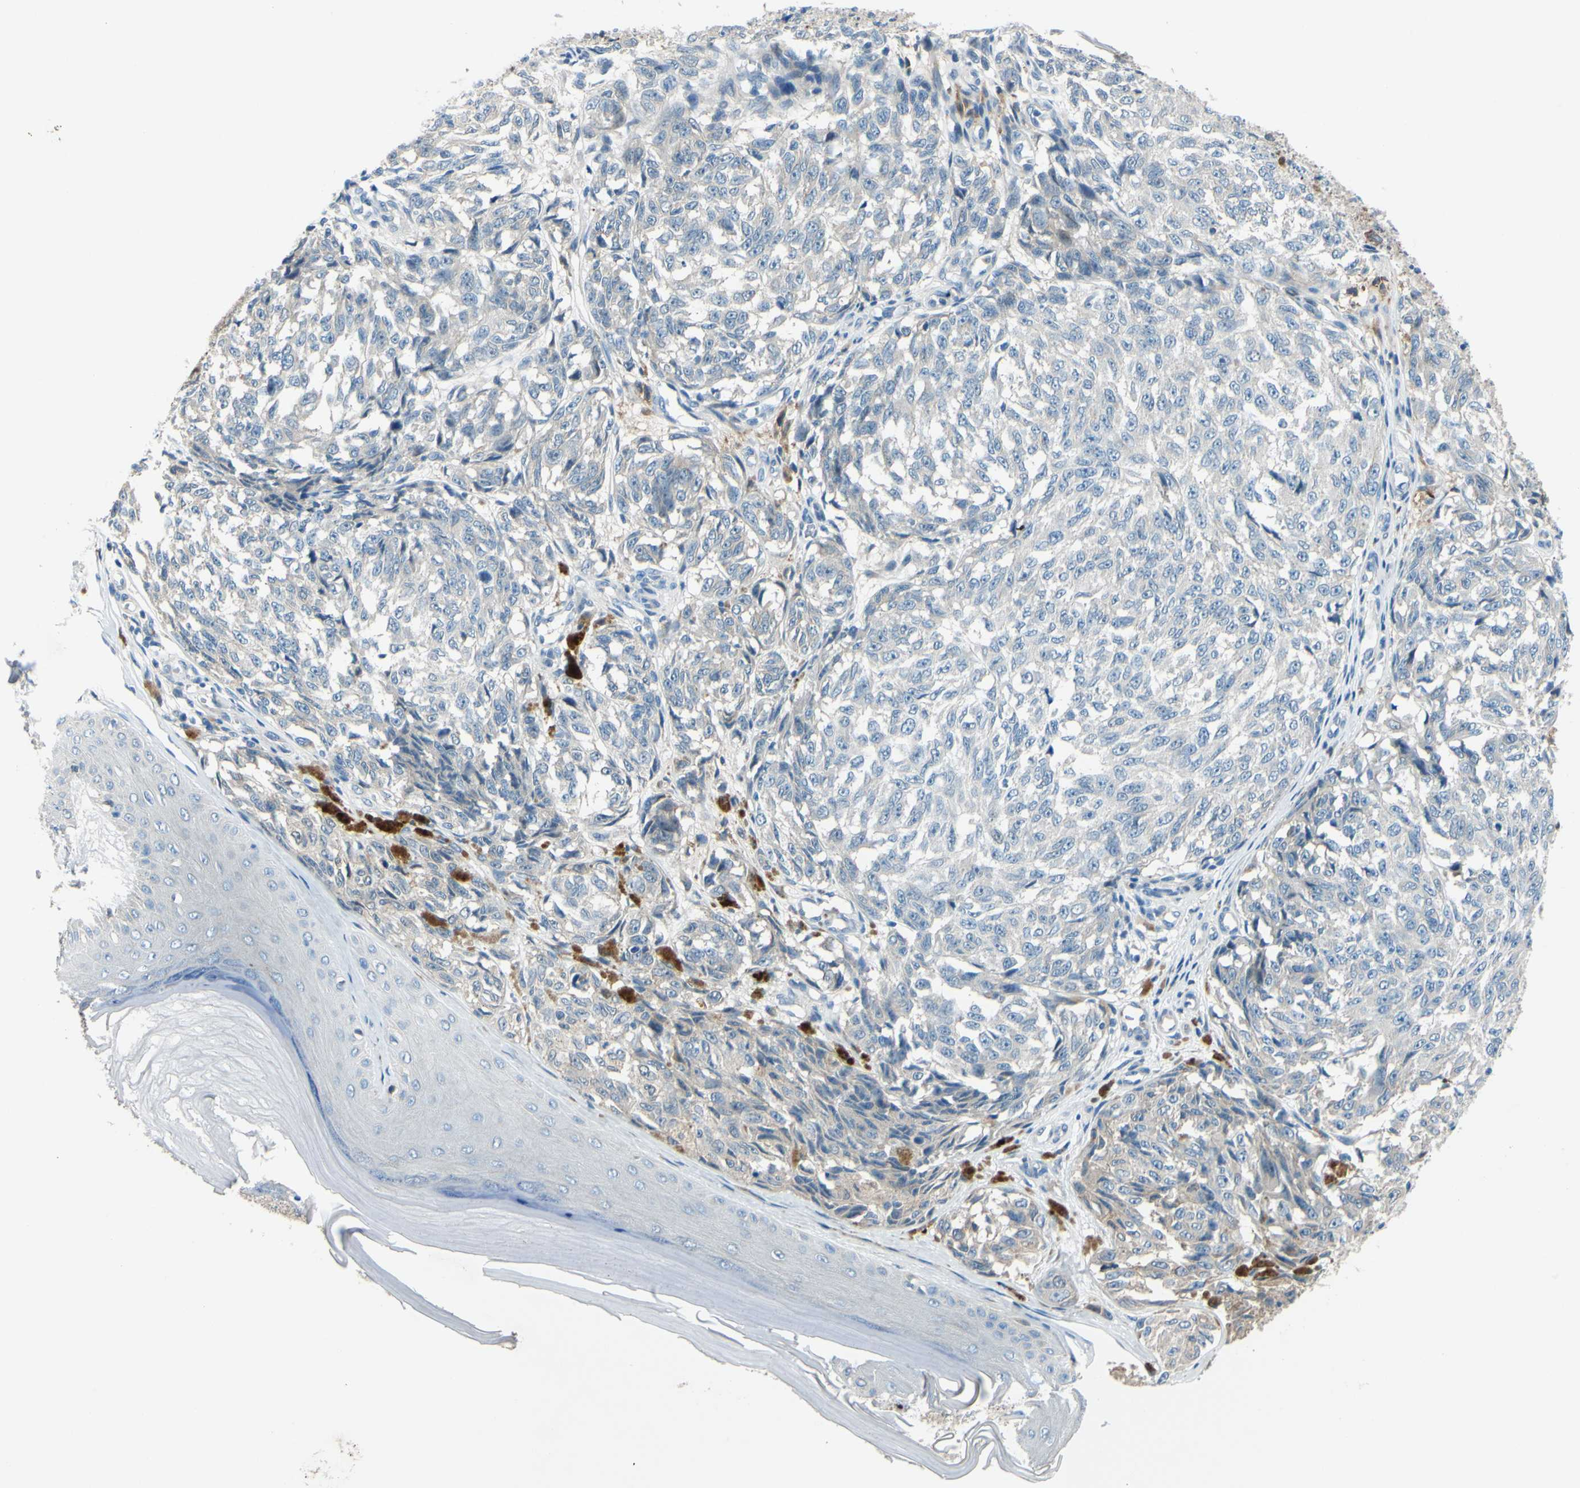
{"staining": {"intensity": "weak", "quantity": "25%-75%", "location": "cytoplasmic/membranous"}, "tissue": "melanoma", "cell_type": "Tumor cells", "image_type": "cancer", "snomed": [{"axis": "morphology", "description": "Malignant melanoma, NOS"}, {"axis": "topography", "description": "Skin"}], "caption": "This photomicrograph shows melanoma stained with IHC to label a protein in brown. The cytoplasmic/membranous of tumor cells show weak positivity for the protein. Nuclei are counter-stained blue.", "gene": "ARHGAP1", "patient": {"sex": "female", "age": 64}}